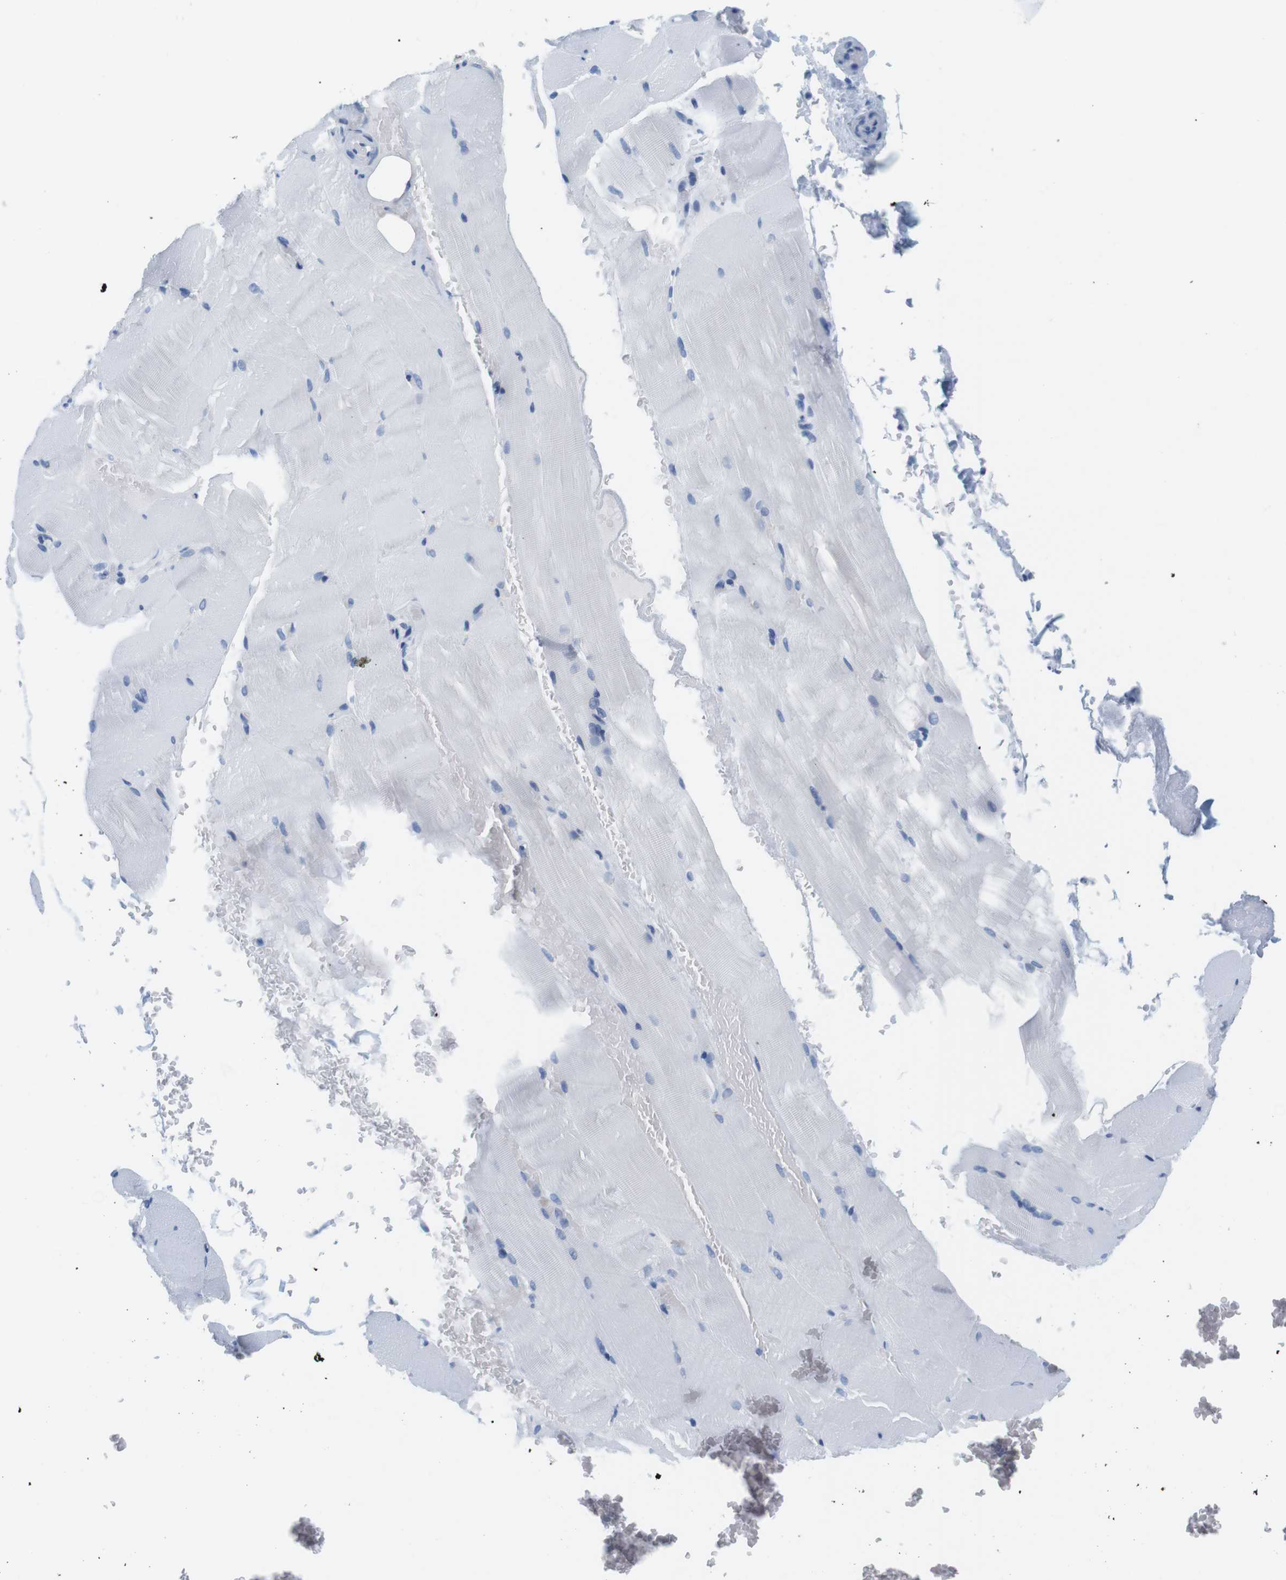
{"staining": {"intensity": "negative", "quantity": "none", "location": "none"}, "tissue": "skeletal muscle", "cell_type": "Myocytes", "image_type": "normal", "snomed": [{"axis": "morphology", "description": "Normal tissue, NOS"}, {"axis": "topography", "description": "Skeletal muscle"}, {"axis": "topography", "description": "Parathyroid gland"}], "caption": "An immunohistochemistry (IHC) image of benign skeletal muscle is shown. There is no staining in myocytes of skeletal muscle. Brightfield microscopy of immunohistochemistry (IHC) stained with DAB (3,3'-diaminobenzidine) (brown) and hematoxylin (blue), captured at high magnification.", "gene": "CYP2C9", "patient": {"sex": "female", "age": 37}}